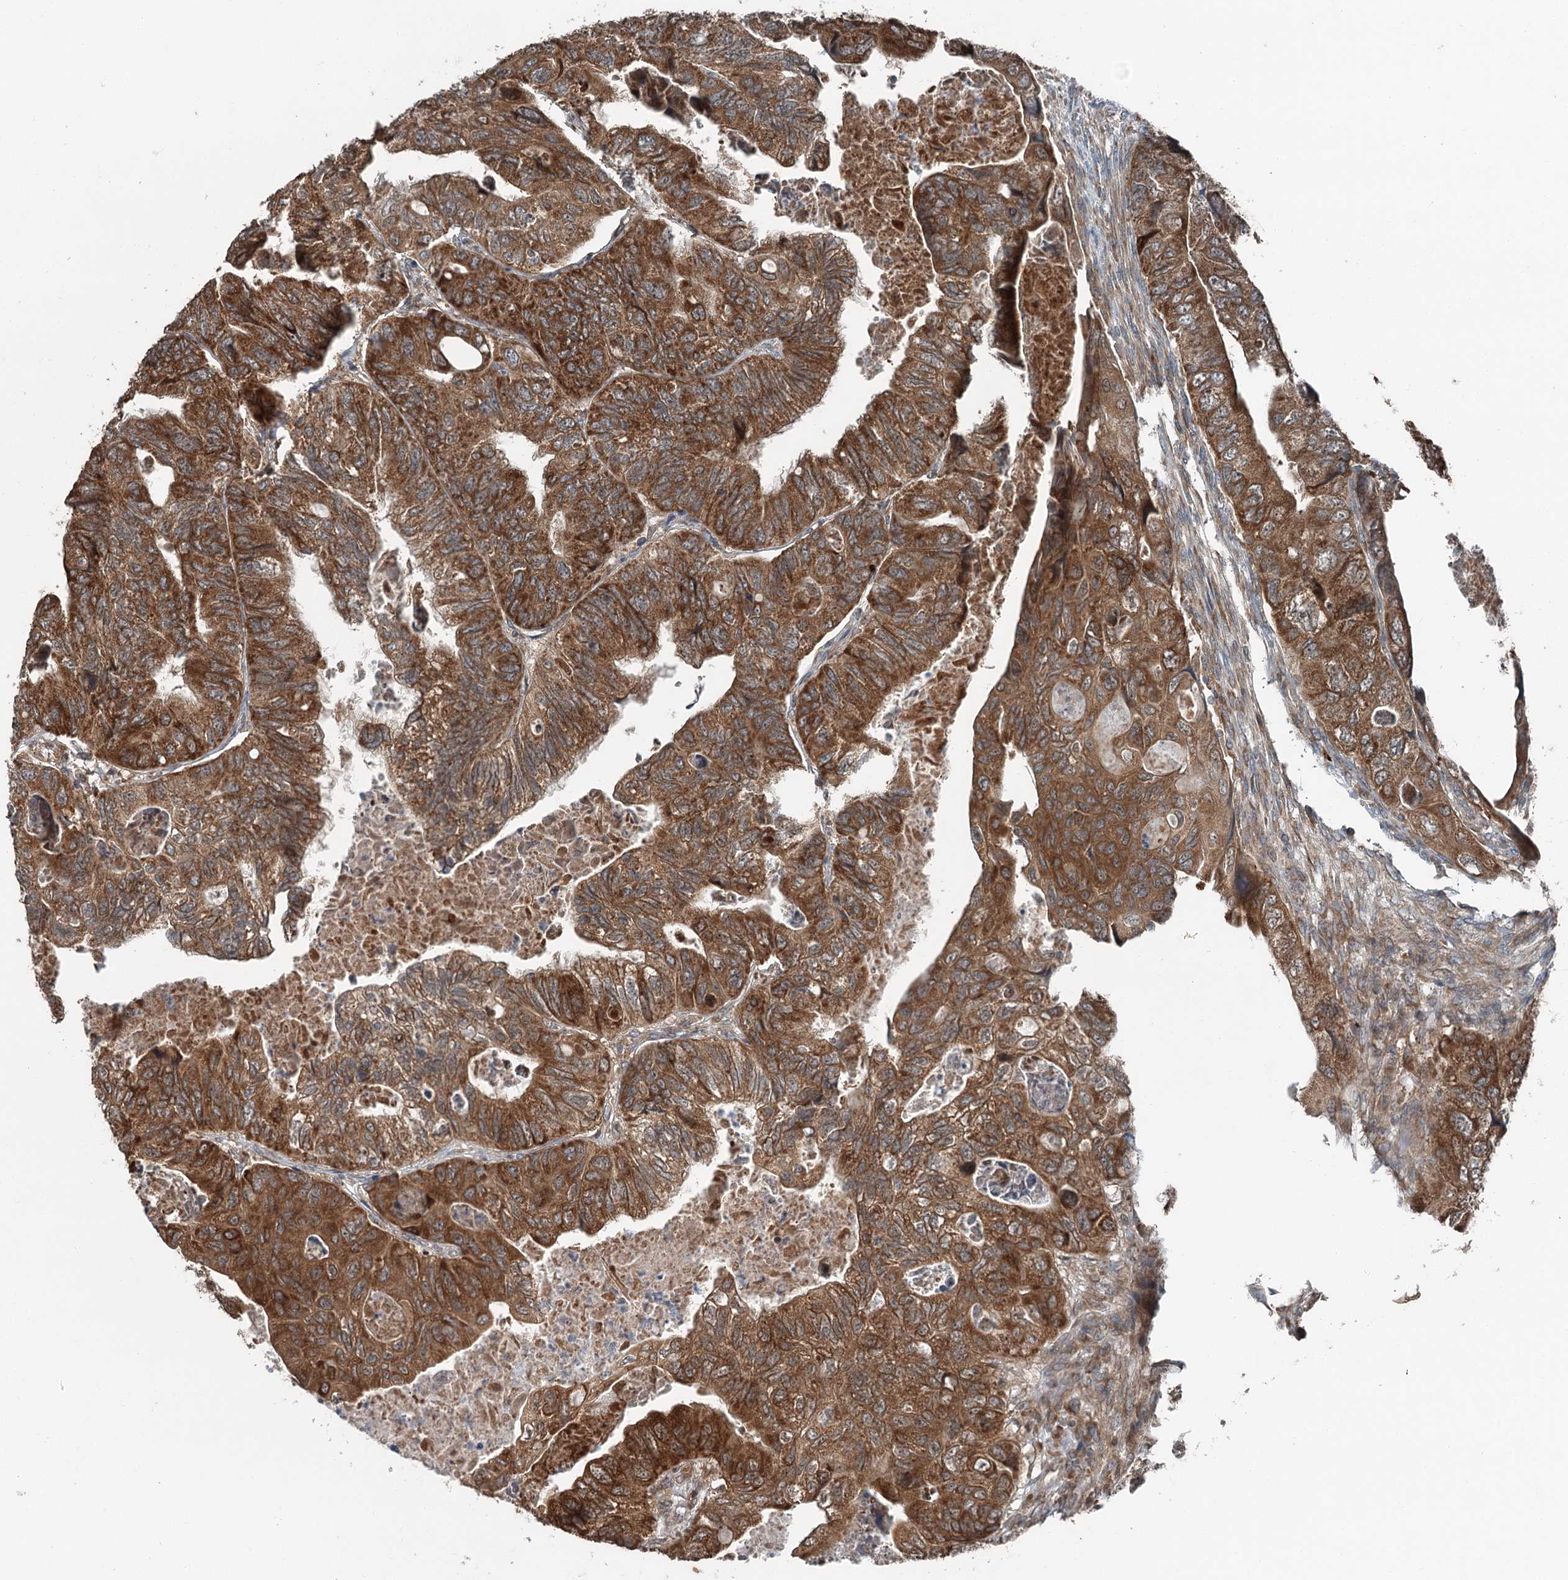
{"staining": {"intensity": "moderate", "quantity": ">75%", "location": "cytoplasmic/membranous"}, "tissue": "colorectal cancer", "cell_type": "Tumor cells", "image_type": "cancer", "snomed": [{"axis": "morphology", "description": "Adenocarcinoma, NOS"}, {"axis": "topography", "description": "Rectum"}], "caption": "Brown immunohistochemical staining in human adenocarcinoma (colorectal) demonstrates moderate cytoplasmic/membranous staining in approximately >75% of tumor cells.", "gene": "WAPL", "patient": {"sex": "male", "age": 63}}